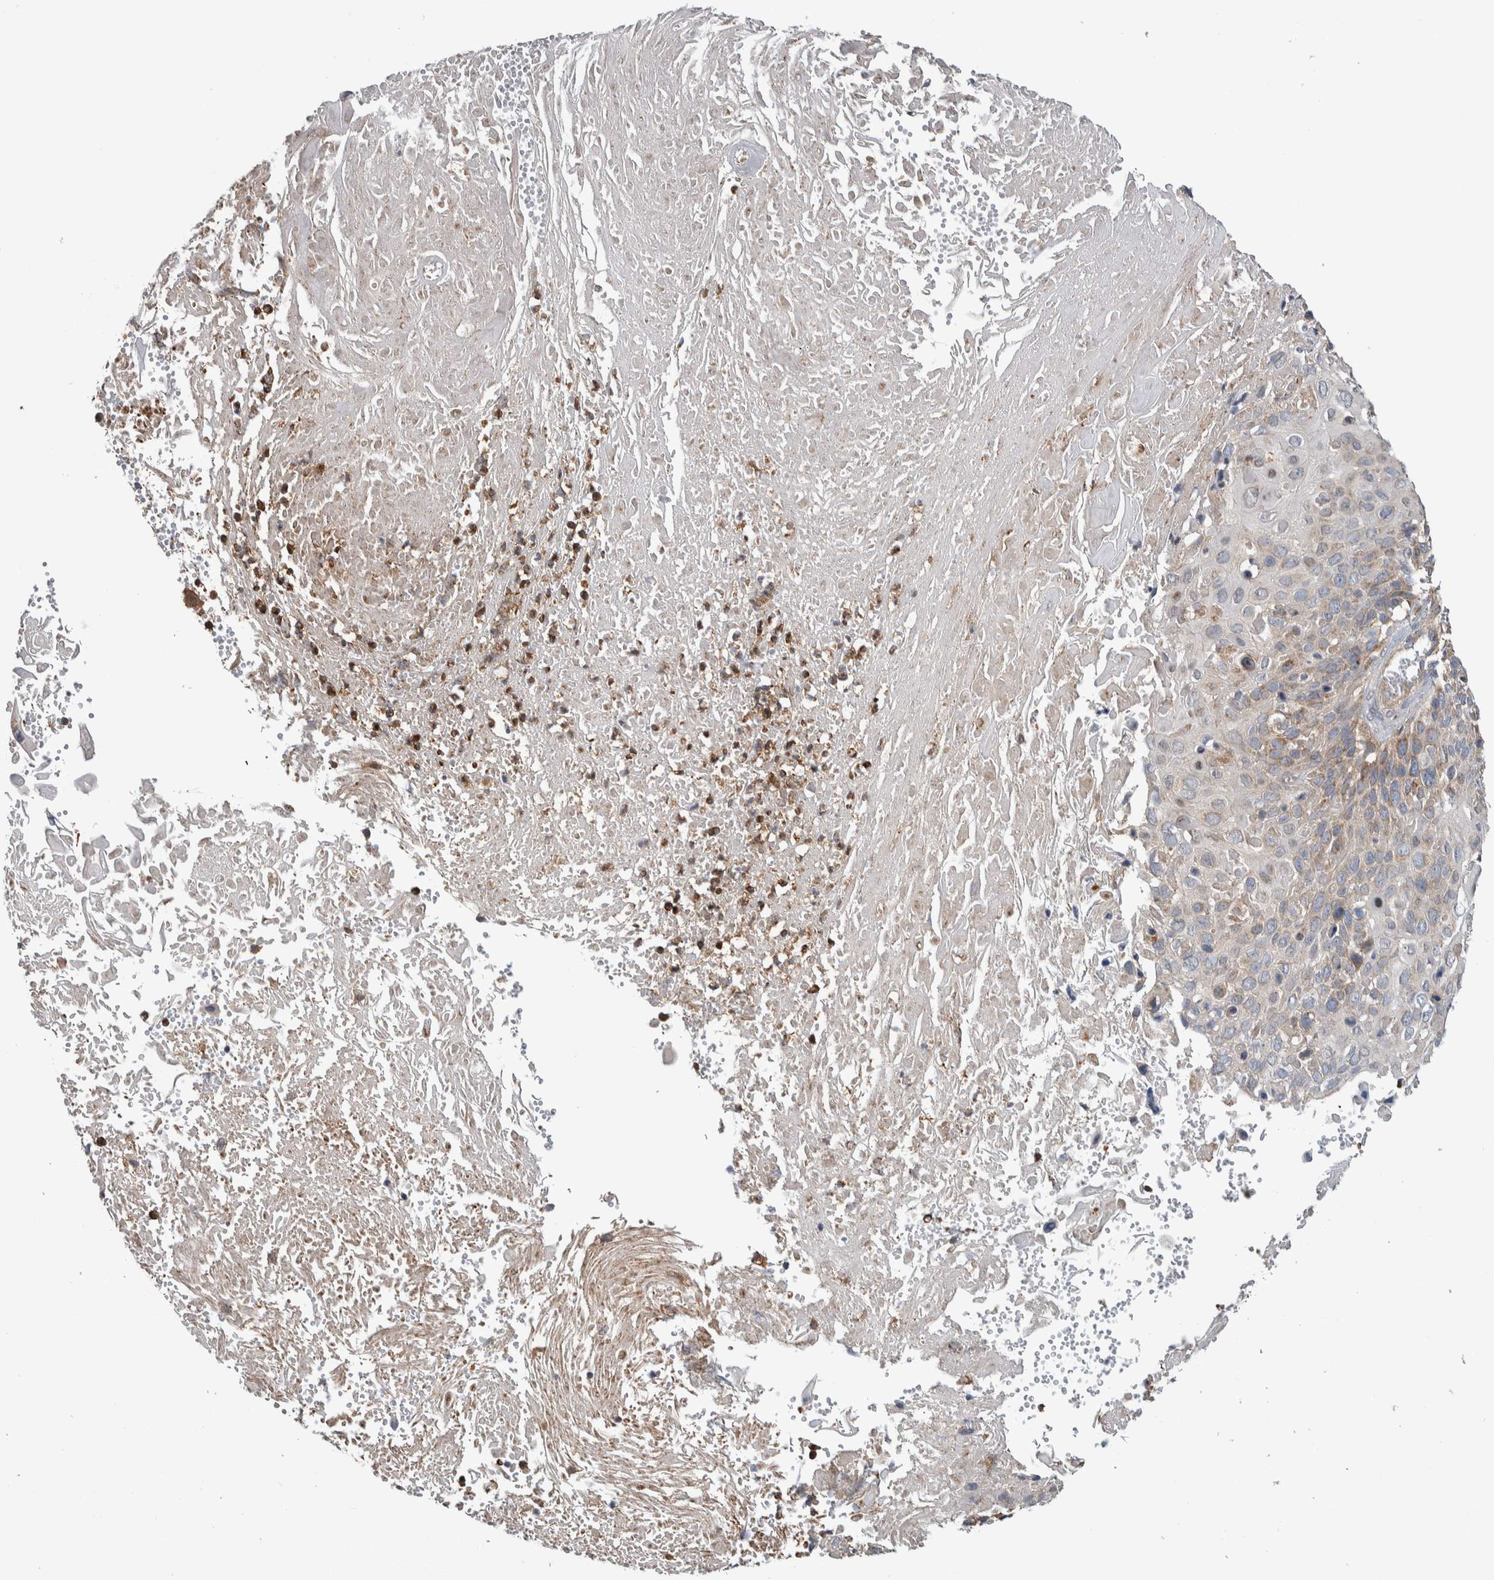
{"staining": {"intensity": "weak", "quantity": "<25%", "location": "cytoplasmic/membranous"}, "tissue": "cervical cancer", "cell_type": "Tumor cells", "image_type": "cancer", "snomed": [{"axis": "morphology", "description": "Squamous cell carcinoma, NOS"}, {"axis": "topography", "description": "Cervix"}], "caption": "Immunohistochemistry of human cervical squamous cell carcinoma demonstrates no expression in tumor cells.", "gene": "SDCBP", "patient": {"sex": "female", "age": 74}}